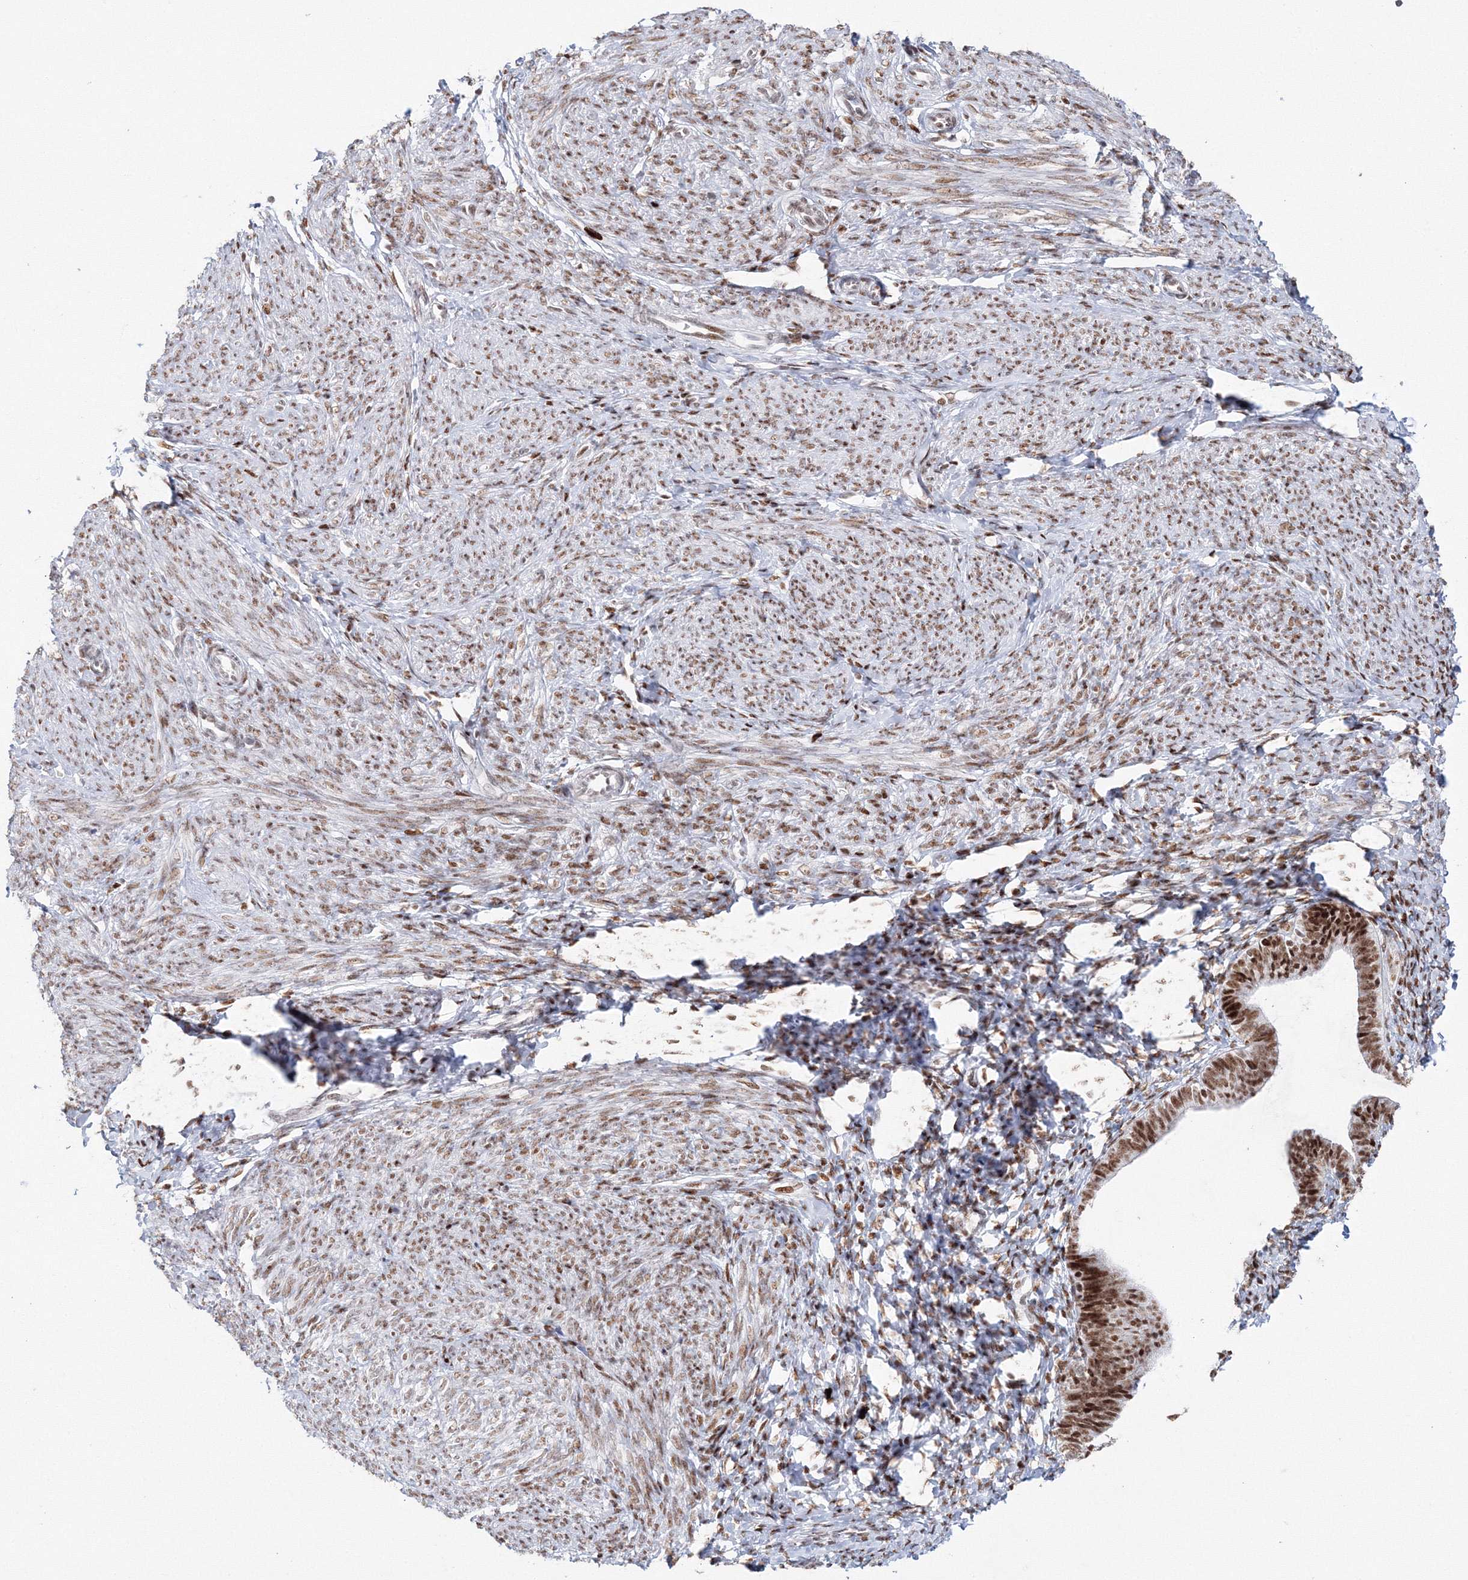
{"staining": {"intensity": "moderate", "quantity": "25%-75%", "location": "nuclear"}, "tissue": "endometrium", "cell_type": "Cells in endometrial stroma", "image_type": "normal", "snomed": [{"axis": "morphology", "description": "Normal tissue, NOS"}, {"axis": "topography", "description": "Endometrium"}], "caption": "Protein expression analysis of normal human endometrium reveals moderate nuclear expression in about 25%-75% of cells in endometrial stroma. (brown staining indicates protein expression, while blue staining denotes nuclei).", "gene": "LIG1", "patient": {"sex": "female", "age": 72}}